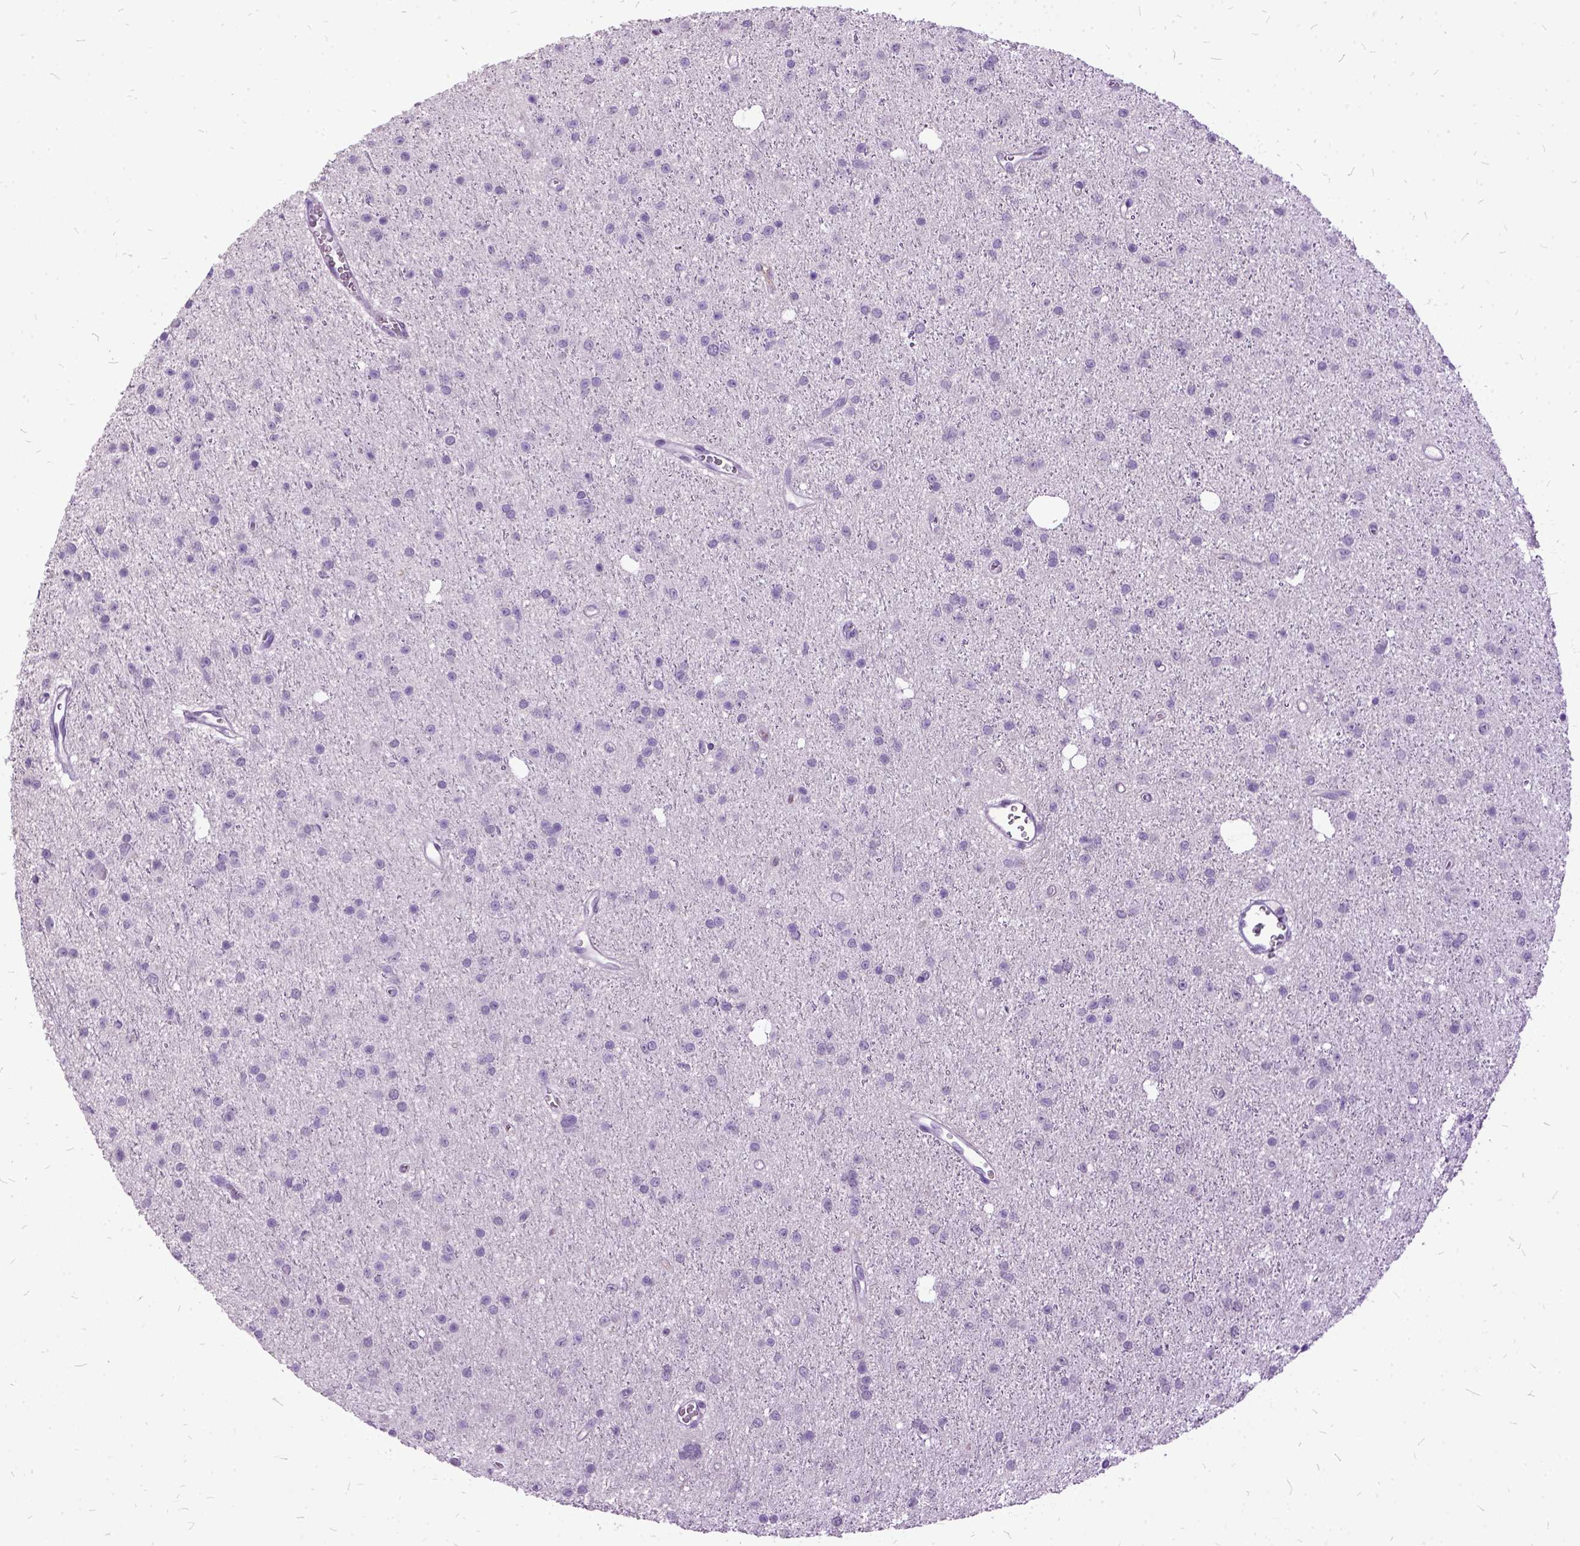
{"staining": {"intensity": "negative", "quantity": "none", "location": "none"}, "tissue": "glioma", "cell_type": "Tumor cells", "image_type": "cancer", "snomed": [{"axis": "morphology", "description": "Glioma, malignant, Low grade"}, {"axis": "topography", "description": "Brain"}], "caption": "Glioma stained for a protein using IHC demonstrates no positivity tumor cells.", "gene": "MME", "patient": {"sex": "male", "age": 27}}